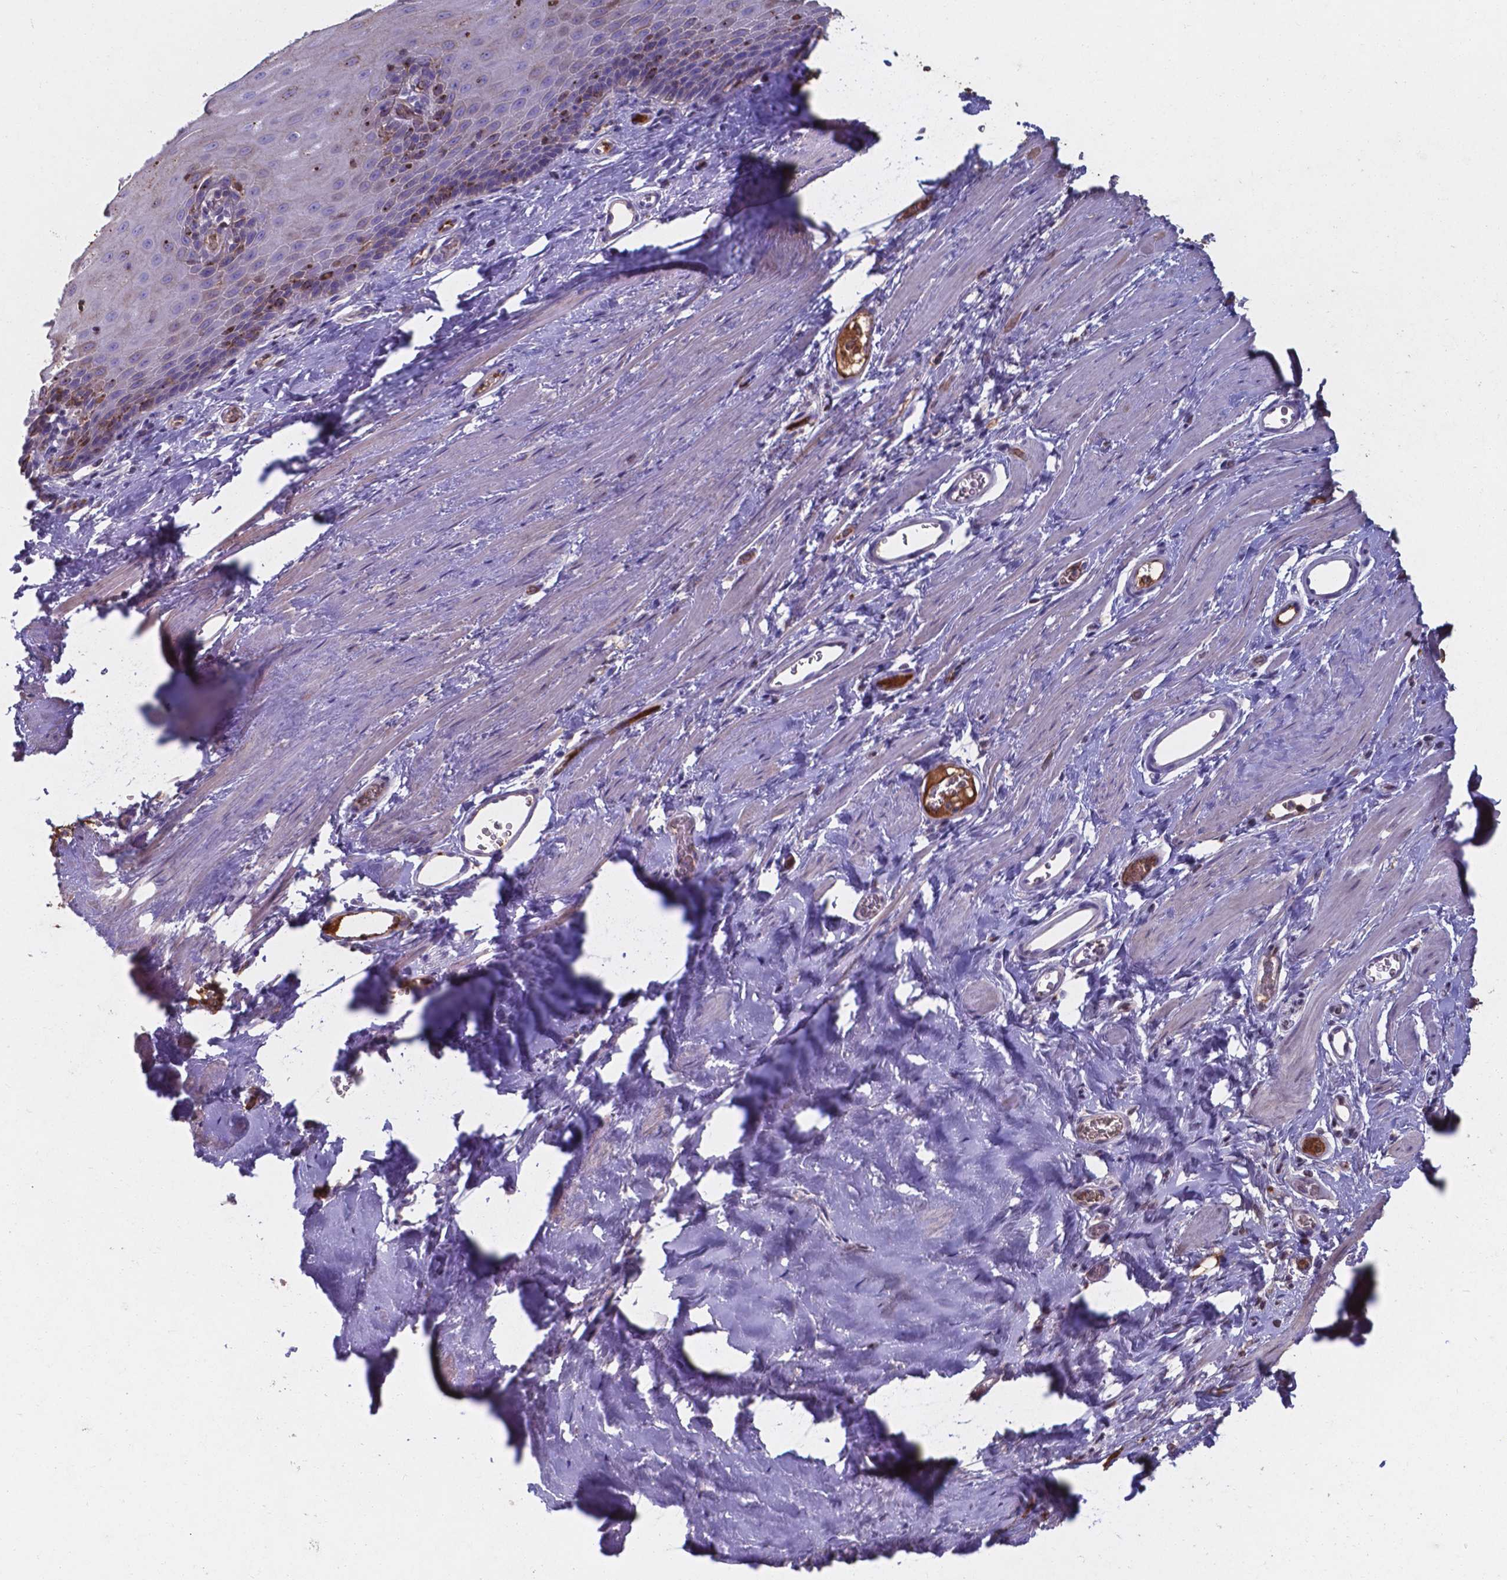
{"staining": {"intensity": "strong", "quantity": "<25%", "location": "nuclear"}, "tissue": "esophagus", "cell_type": "Squamous epithelial cells", "image_type": "normal", "snomed": [{"axis": "morphology", "description": "Normal tissue, NOS"}, {"axis": "topography", "description": "Esophagus"}], "caption": "DAB (3,3'-diaminobenzidine) immunohistochemical staining of unremarkable human esophagus shows strong nuclear protein staining in approximately <25% of squamous epithelial cells. (DAB IHC, brown staining for protein, blue staining for nuclei).", "gene": "SERPINA1", "patient": {"sex": "male", "age": 64}}